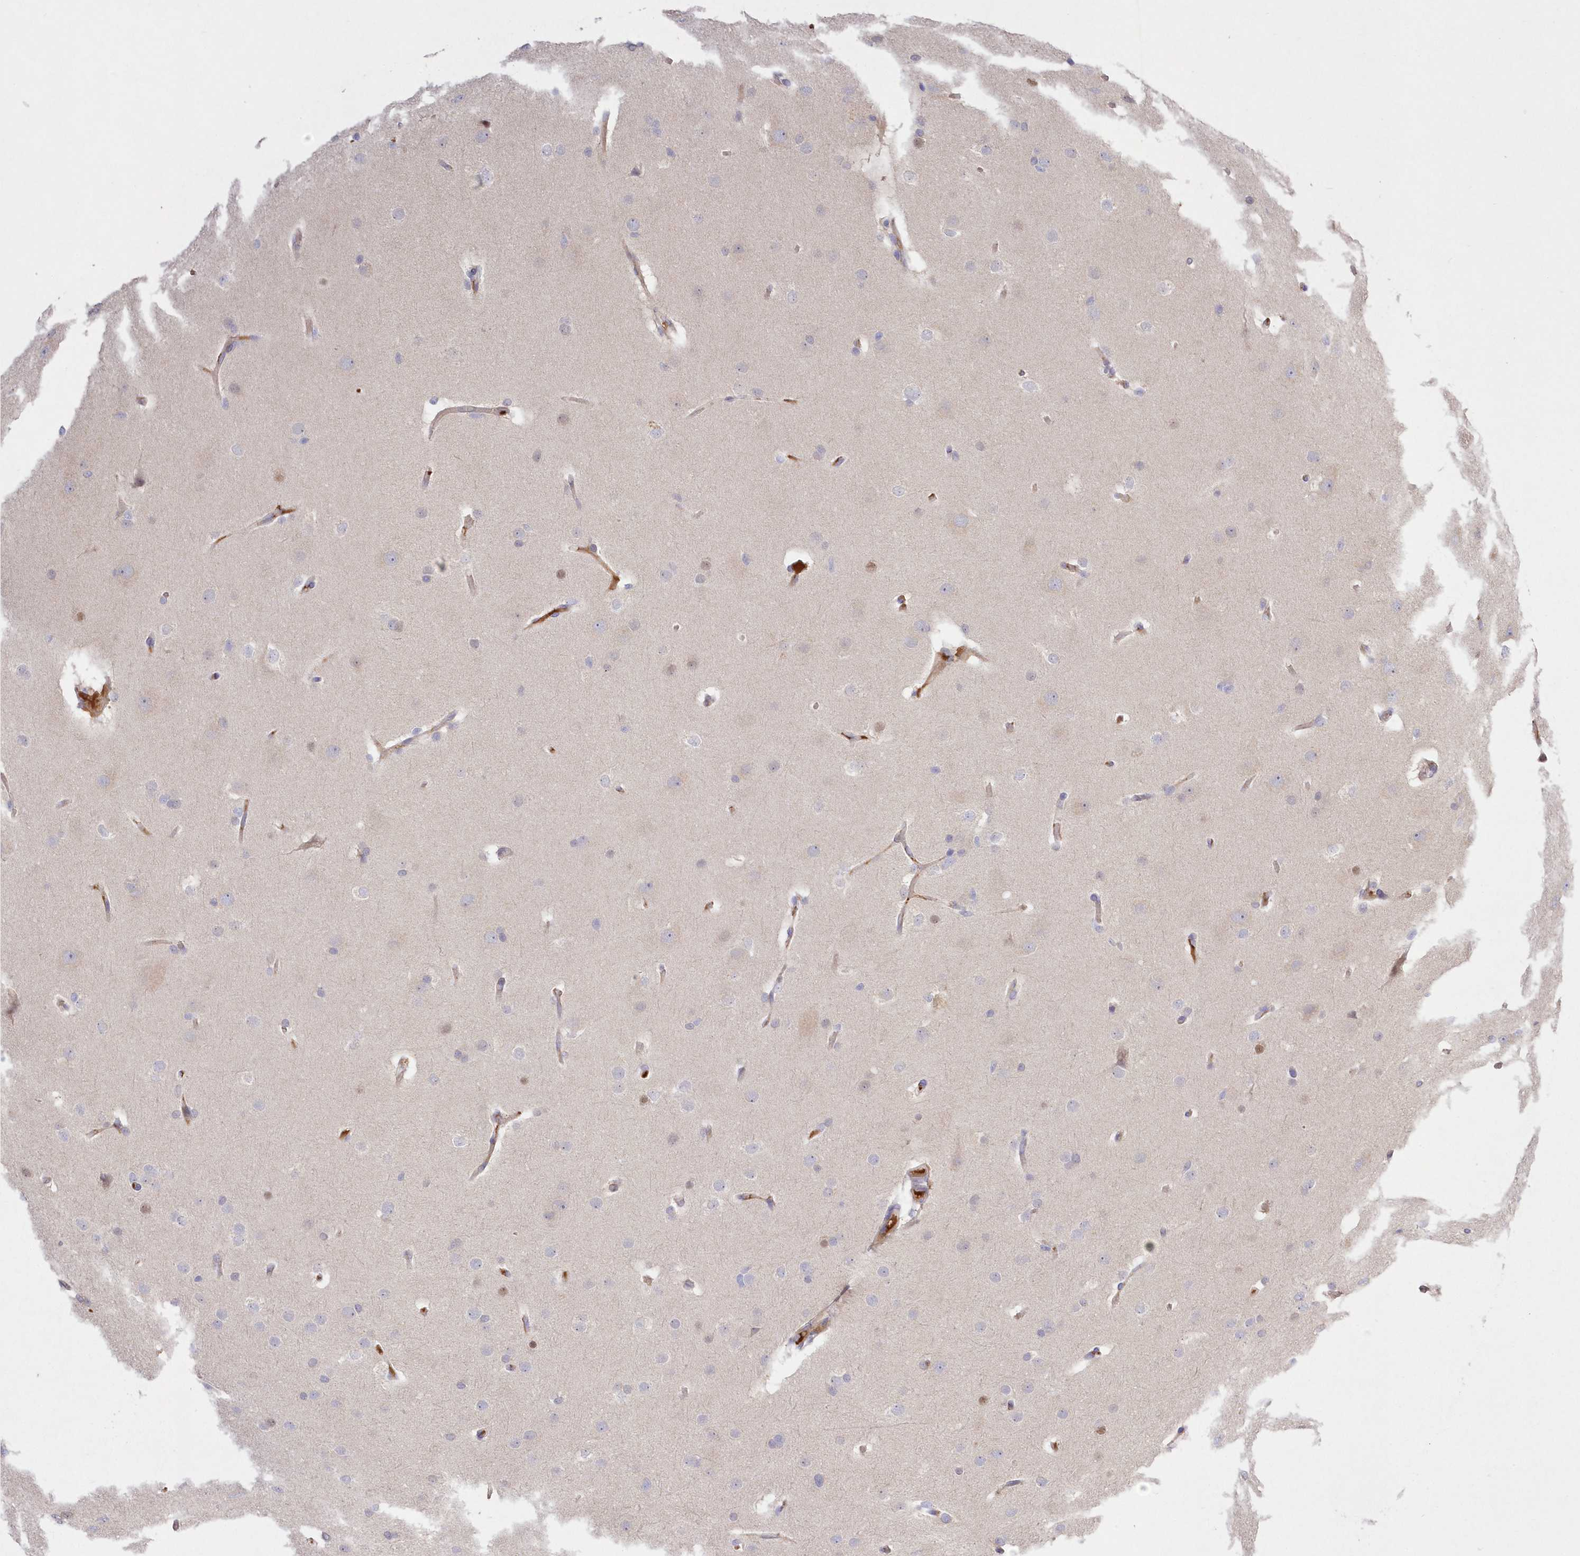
{"staining": {"intensity": "negative", "quantity": "none", "location": "none"}, "tissue": "glioma", "cell_type": "Tumor cells", "image_type": "cancer", "snomed": [{"axis": "morphology", "description": "Glioma, malignant, Low grade"}, {"axis": "topography", "description": "Brain"}], "caption": "A high-resolution photomicrograph shows immunohistochemistry (IHC) staining of malignant low-grade glioma, which displays no significant staining in tumor cells.", "gene": "WBP1L", "patient": {"sex": "female", "age": 37}}